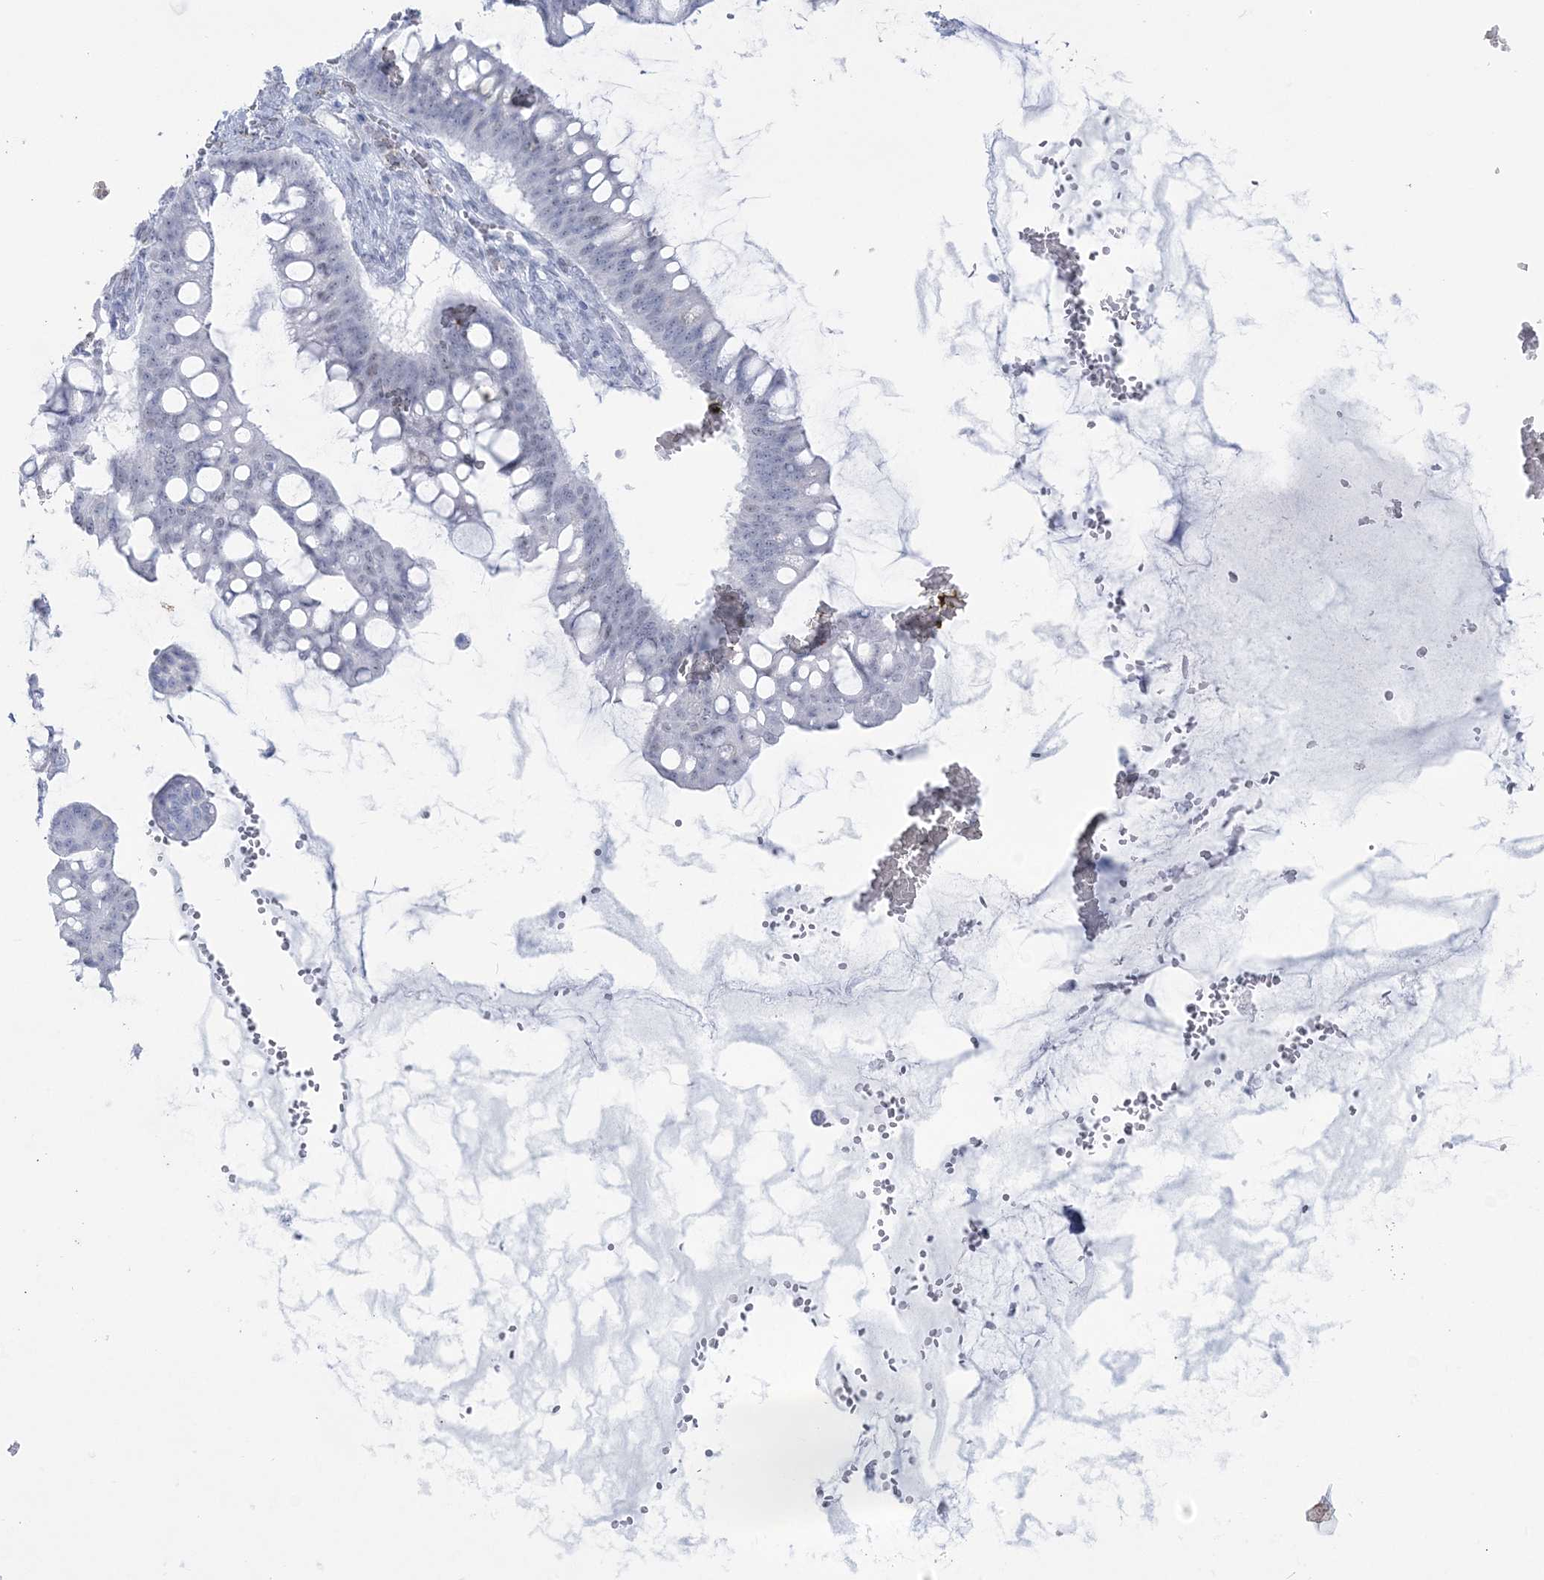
{"staining": {"intensity": "negative", "quantity": "none", "location": "none"}, "tissue": "ovarian cancer", "cell_type": "Tumor cells", "image_type": "cancer", "snomed": [{"axis": "morphology", "description": "Cystadenocarcinoma, mucinous, NOS"}, {"axis": "topography", "description": "Ovary"}], "caption": "An immunohistochemistry photomicrograph of ovarian cancer (mucinous cystadenocarcinoma) is shown. There is no staining in tumor cells of ovarian cancer (mucinous cystadenocarcinoma).", "gene": "ZNF843", "patient": {"sex": "female", "age": 73}}